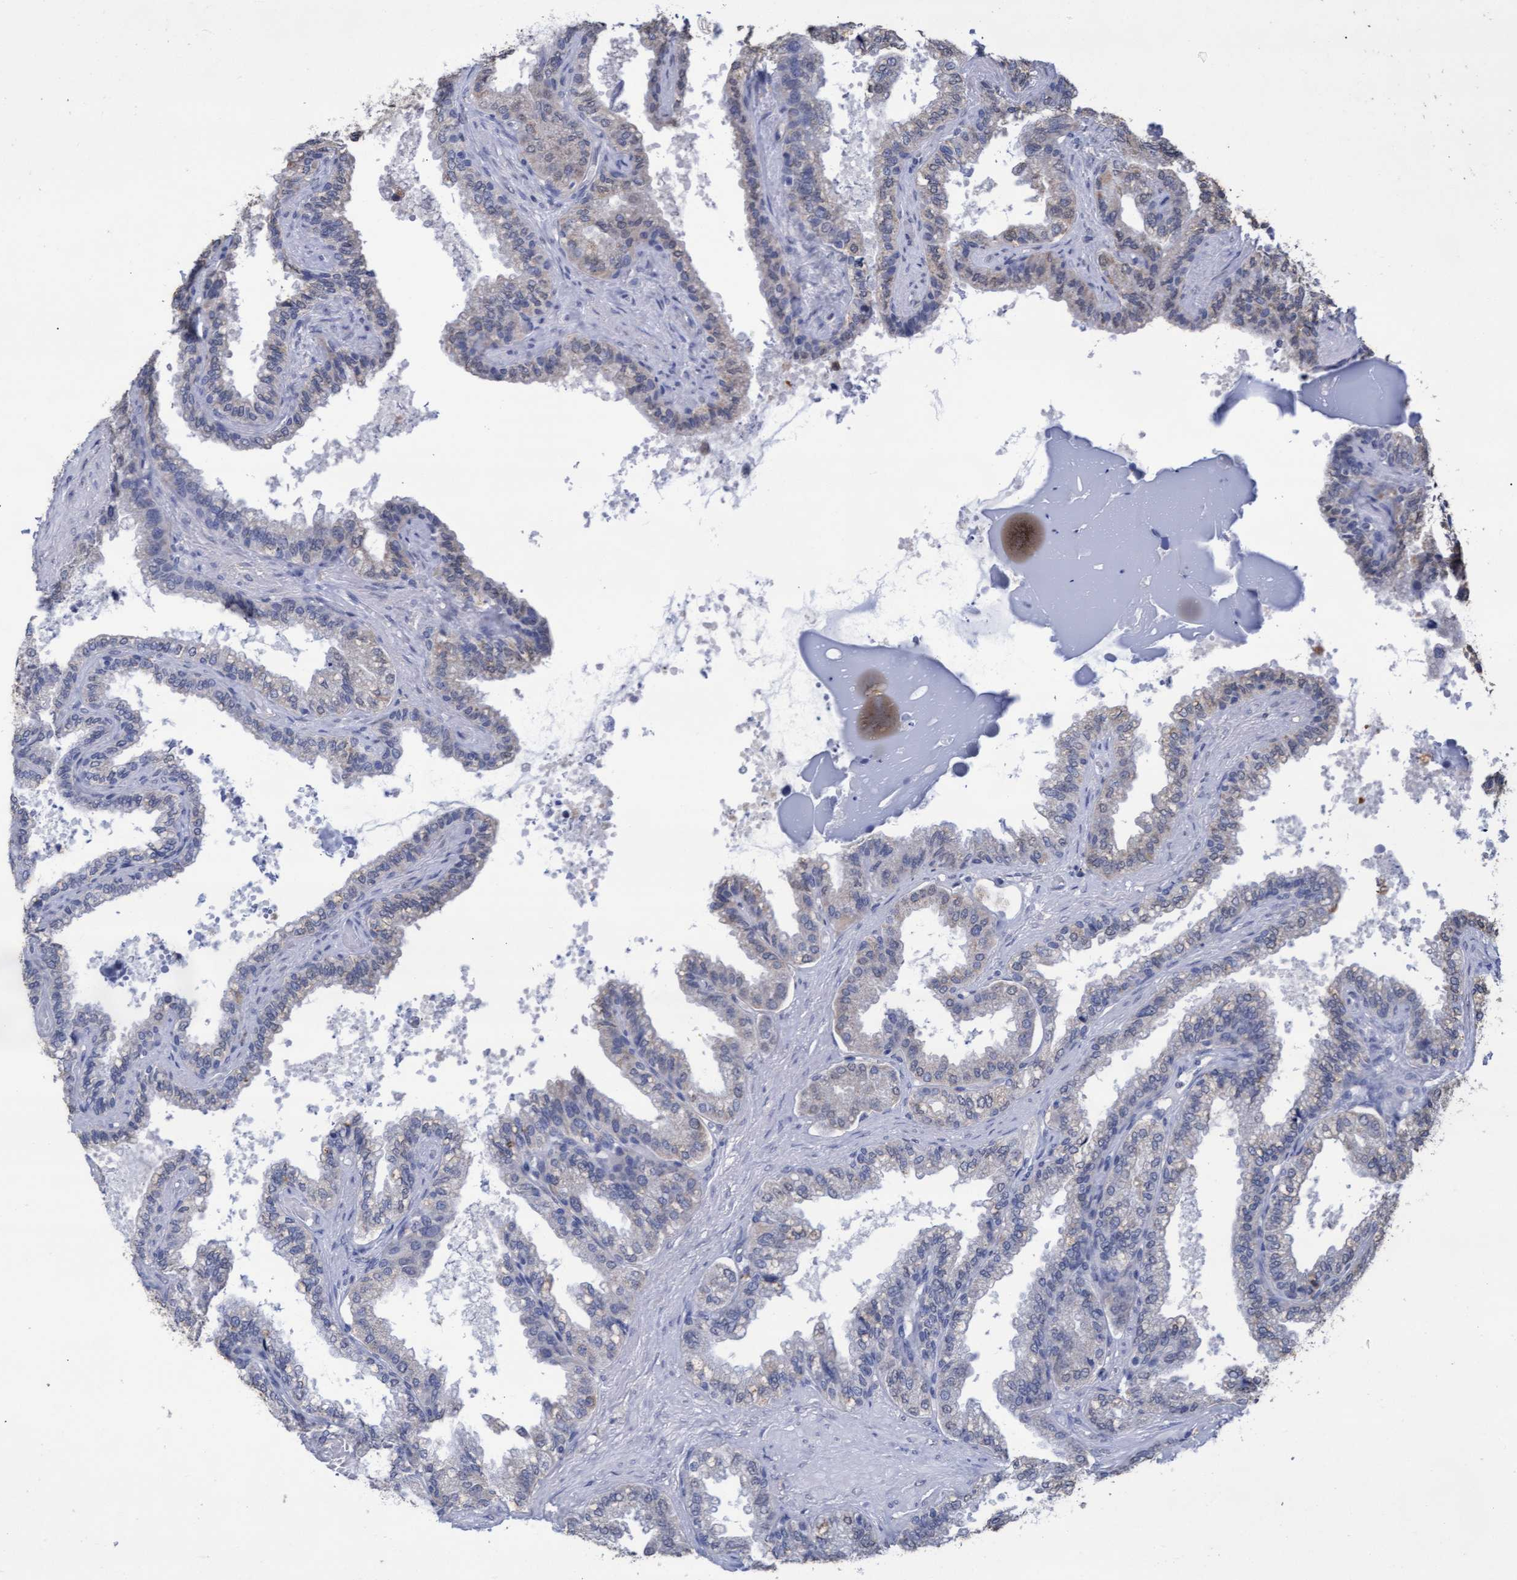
{"staining": {"intensity": "negative", "quantity": "none", "location": "none"}, "tissue": "seminal vesicle", "cell_type": "Glandular cells", "image_type": "normal", "snomed": [{"axis": "morphology", "description": "Normal tissue, NOS"}, {"axis": "topography", "description": "Seminal veicle"}], "caption": "Photomicrograph shows no protein expression in glandular cells of normal seminal vesicle.", "gene": "GPR39", "patient": {"sex": "male", "age": 46}}